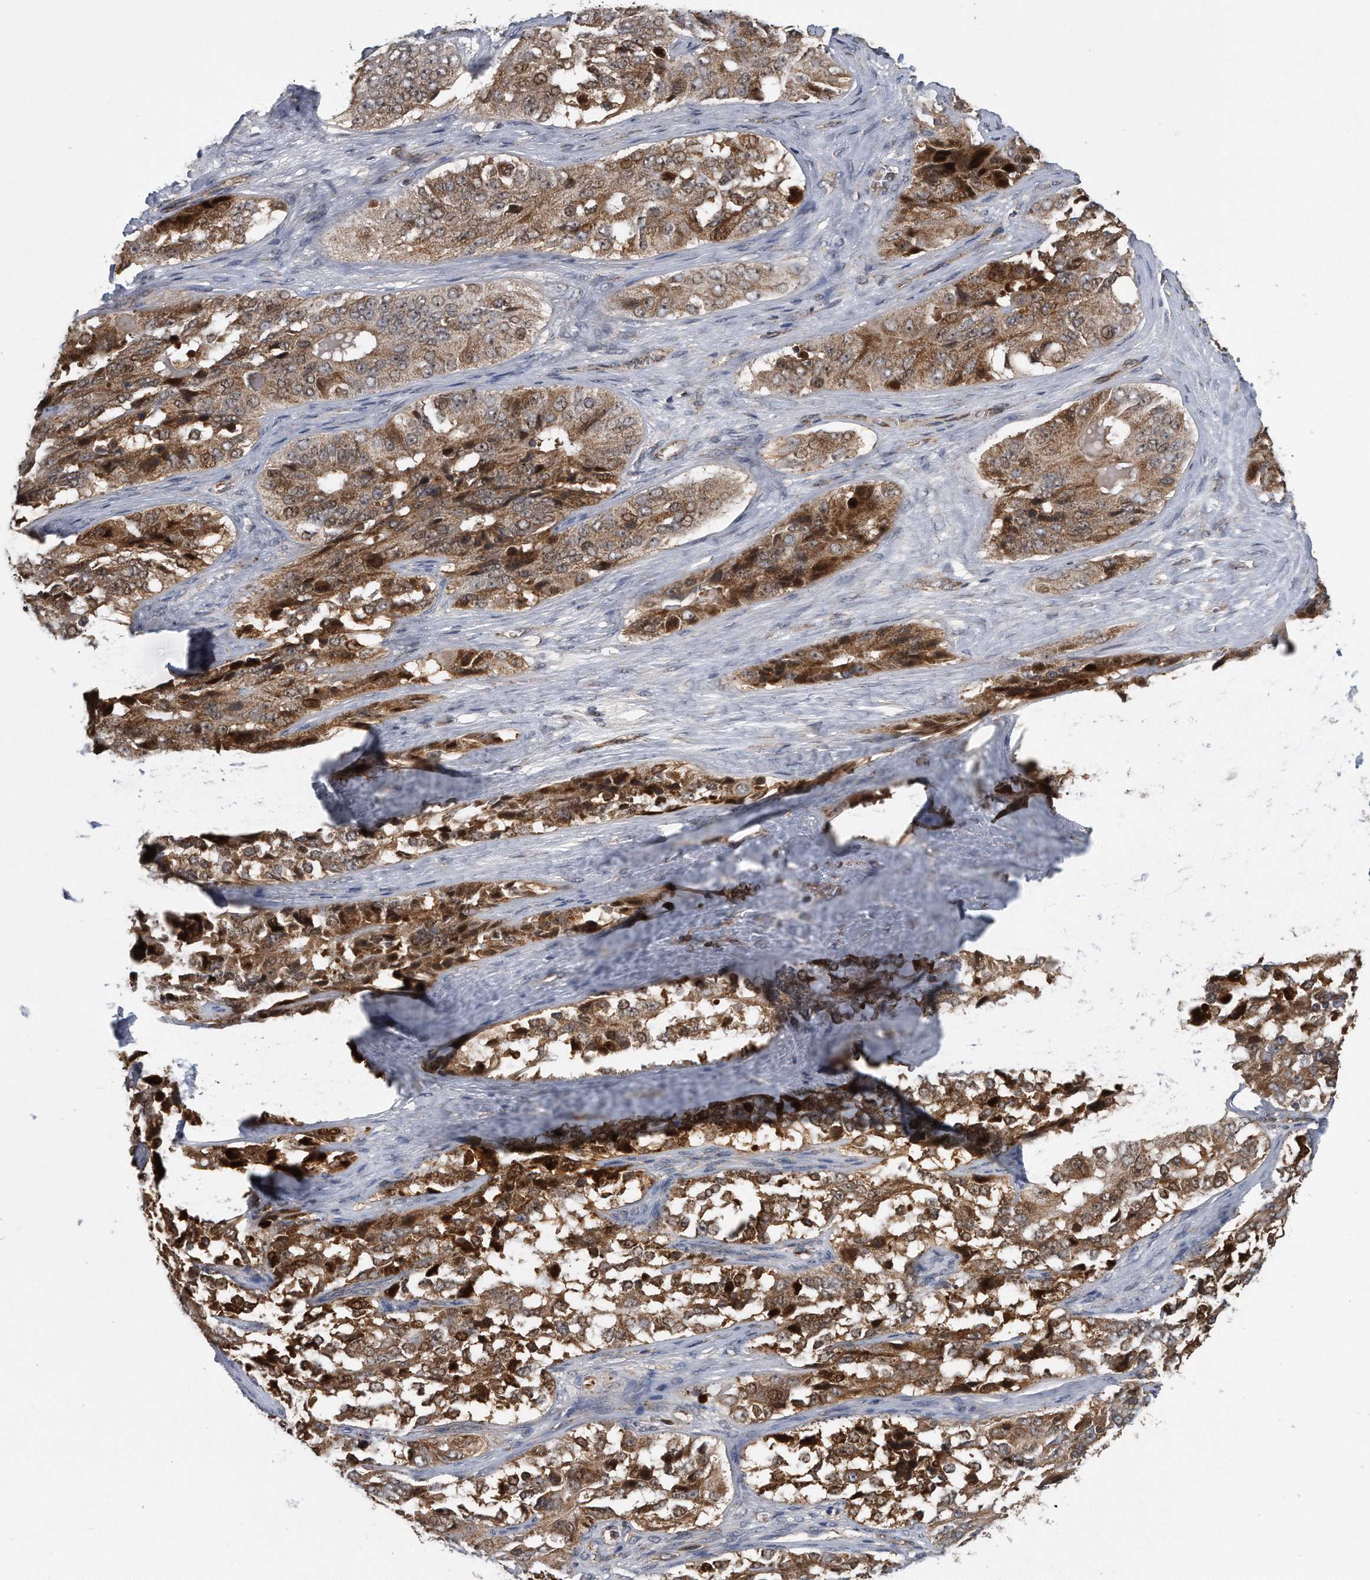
{"staining": {"intensity": "moderate", "quantity": ">75%", "location": "cytoplasmic/membranous"}, "tissue": "ovarian cancer", "cell_type": "Tumor cells", "image_type": "cancer", "snomed": [{"axis": "morphology", "description": "Carcinoma, endometroid"}, {"axis": "topography", "description": "Ovary"}], "caption": "An image showing moderate cytoplasmic/membranous staining in approximately >75% of tumor cells in ovarian cancer (endometroid carcinoma), as visualized by brown immunohistochemical staining.", "gene": "ALPK2", "patient": {"sex": "female", "age": 51}}